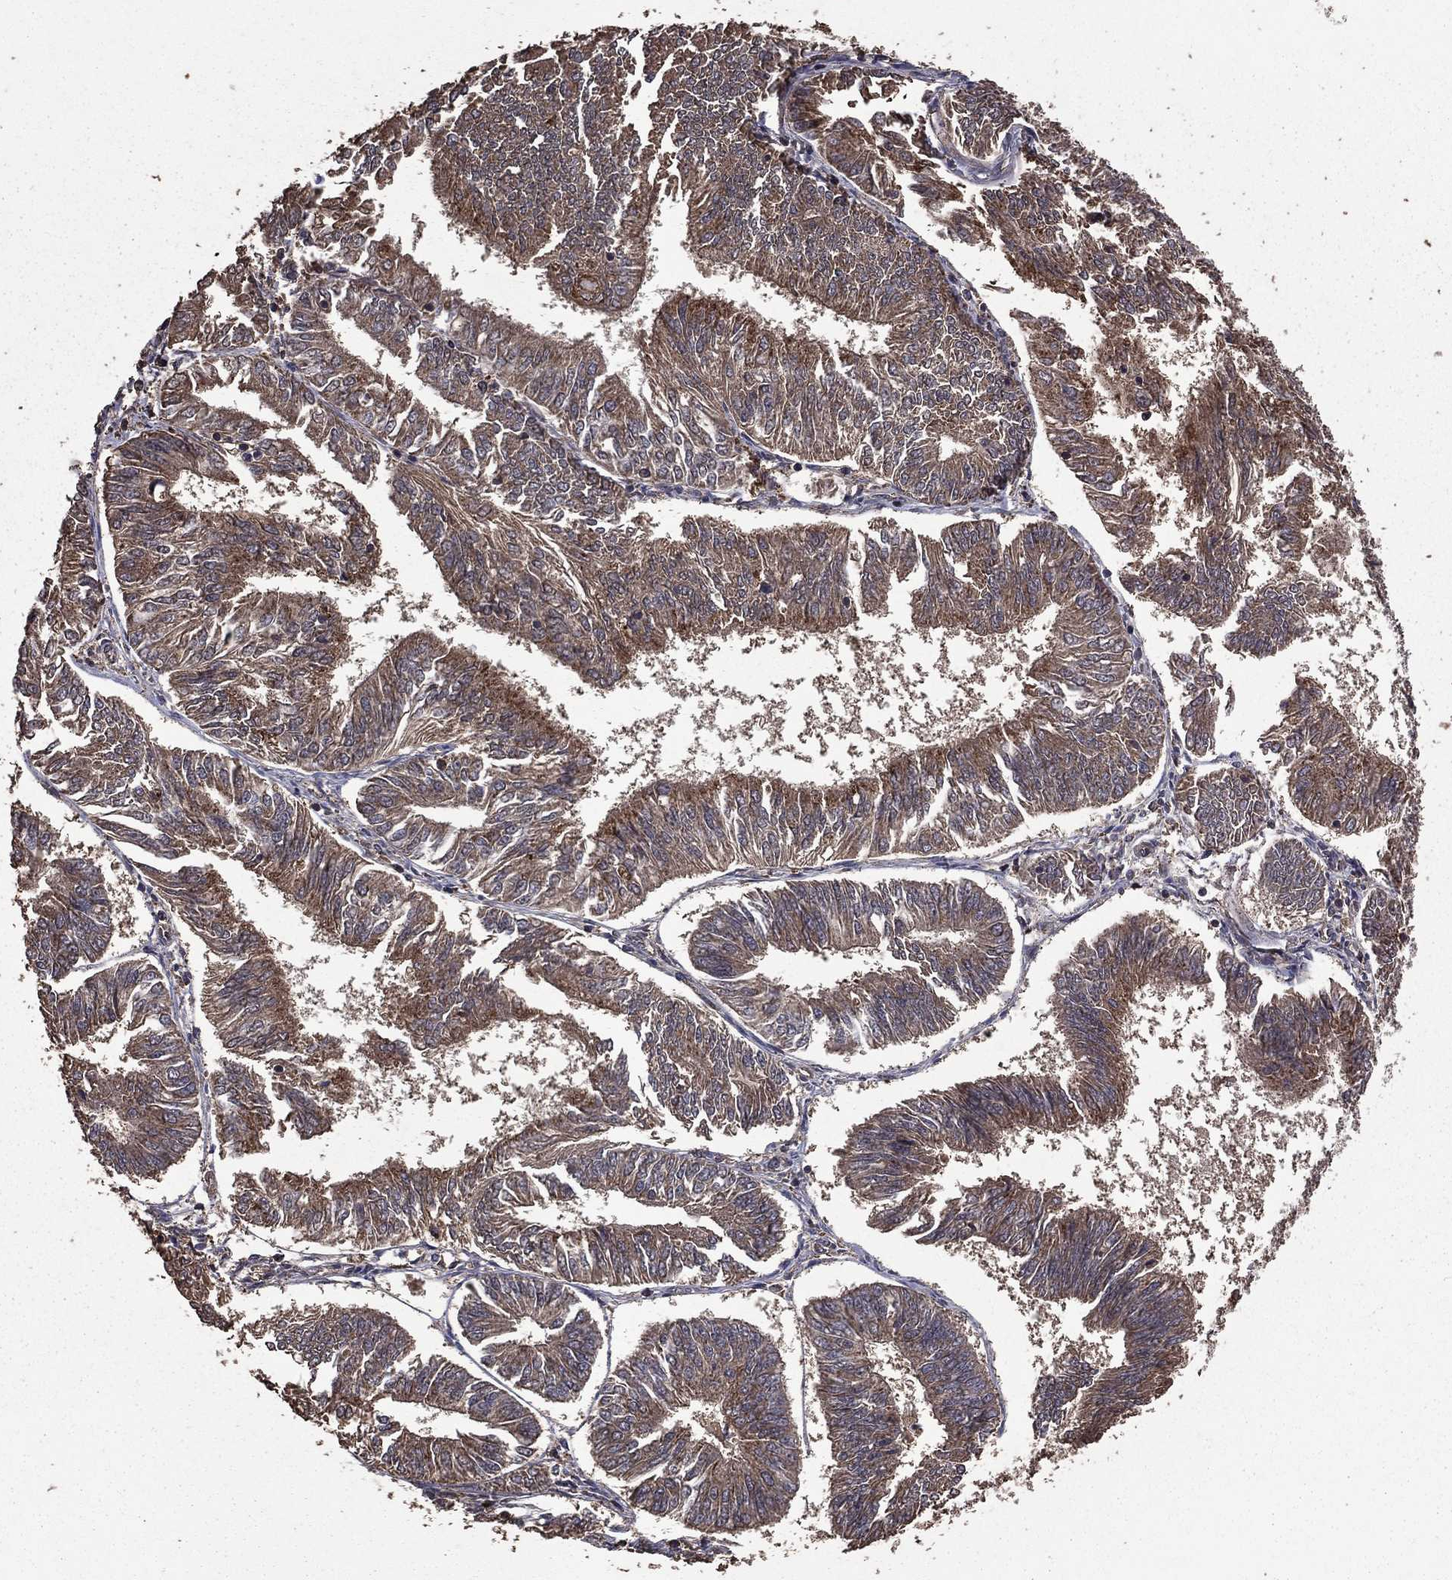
{"staining": {"intensity": "weak", "quantity": "25%-75%", "location": "cytoplasmic/membranous"}, "tissue": "endometrial cancer", "cell_type": "Tumor cells", "image_type": "cancer", "snomed": [{"axis": "morphology", "description": "Adenocarcinoma, NOS"}, {"axis": "topography", "description": "Endometrium"}], "caption": "Immunohistochemical staining of human endometrial adenocarcinoma displays low levels of weak cytoplasmic/membranous positivity in approximately 25%-75% of tumor cells.", "gene": "BIRC6", "patient": {"sex": "female", "age": 58}}